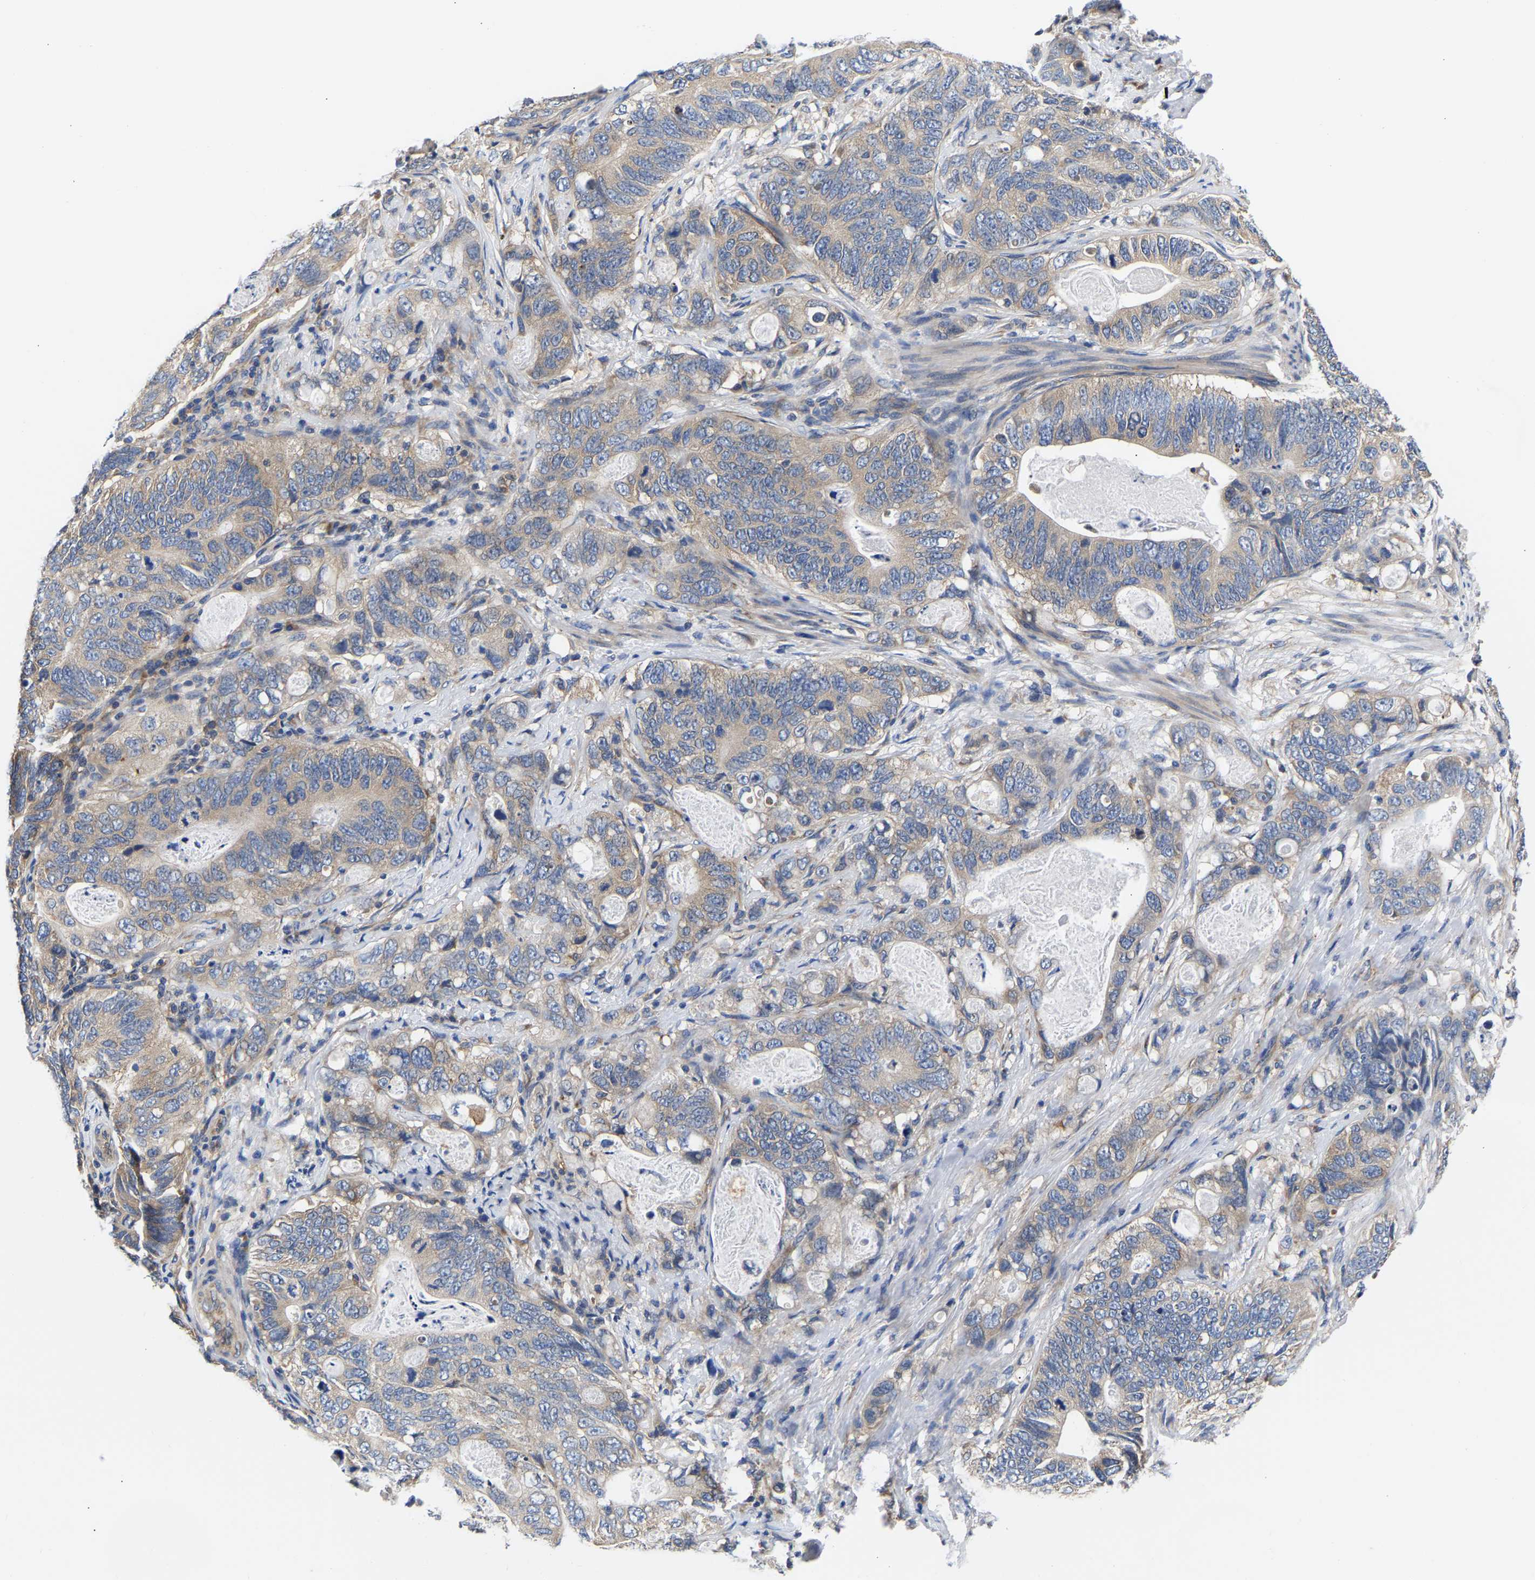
{"staining": {"intensity": "weak", "quantity": "25%-75%", "location": "cytoplasmic/membranous"}, "tissue": "stomach cancer", "cell_type": "Tumor cells", "image_type": "cancer", "snomed": [{"axis": "morphology", "description": "Normal tissue, NOS"}, {"axis": "morphology", "description": "Adenocarcinoma, NOS"}, {"axis": "topography", "description": "Stomach"}], "caption": "This histopathology image demonstrates immunohistochemistry staining of human stomach adenocarcinoma, with low weak cytoplasmic/membranous positivity in about 25%-75% of tumor cells.", "gene": "CCDC6", "patient": {"sex": "female", "age": 89}}